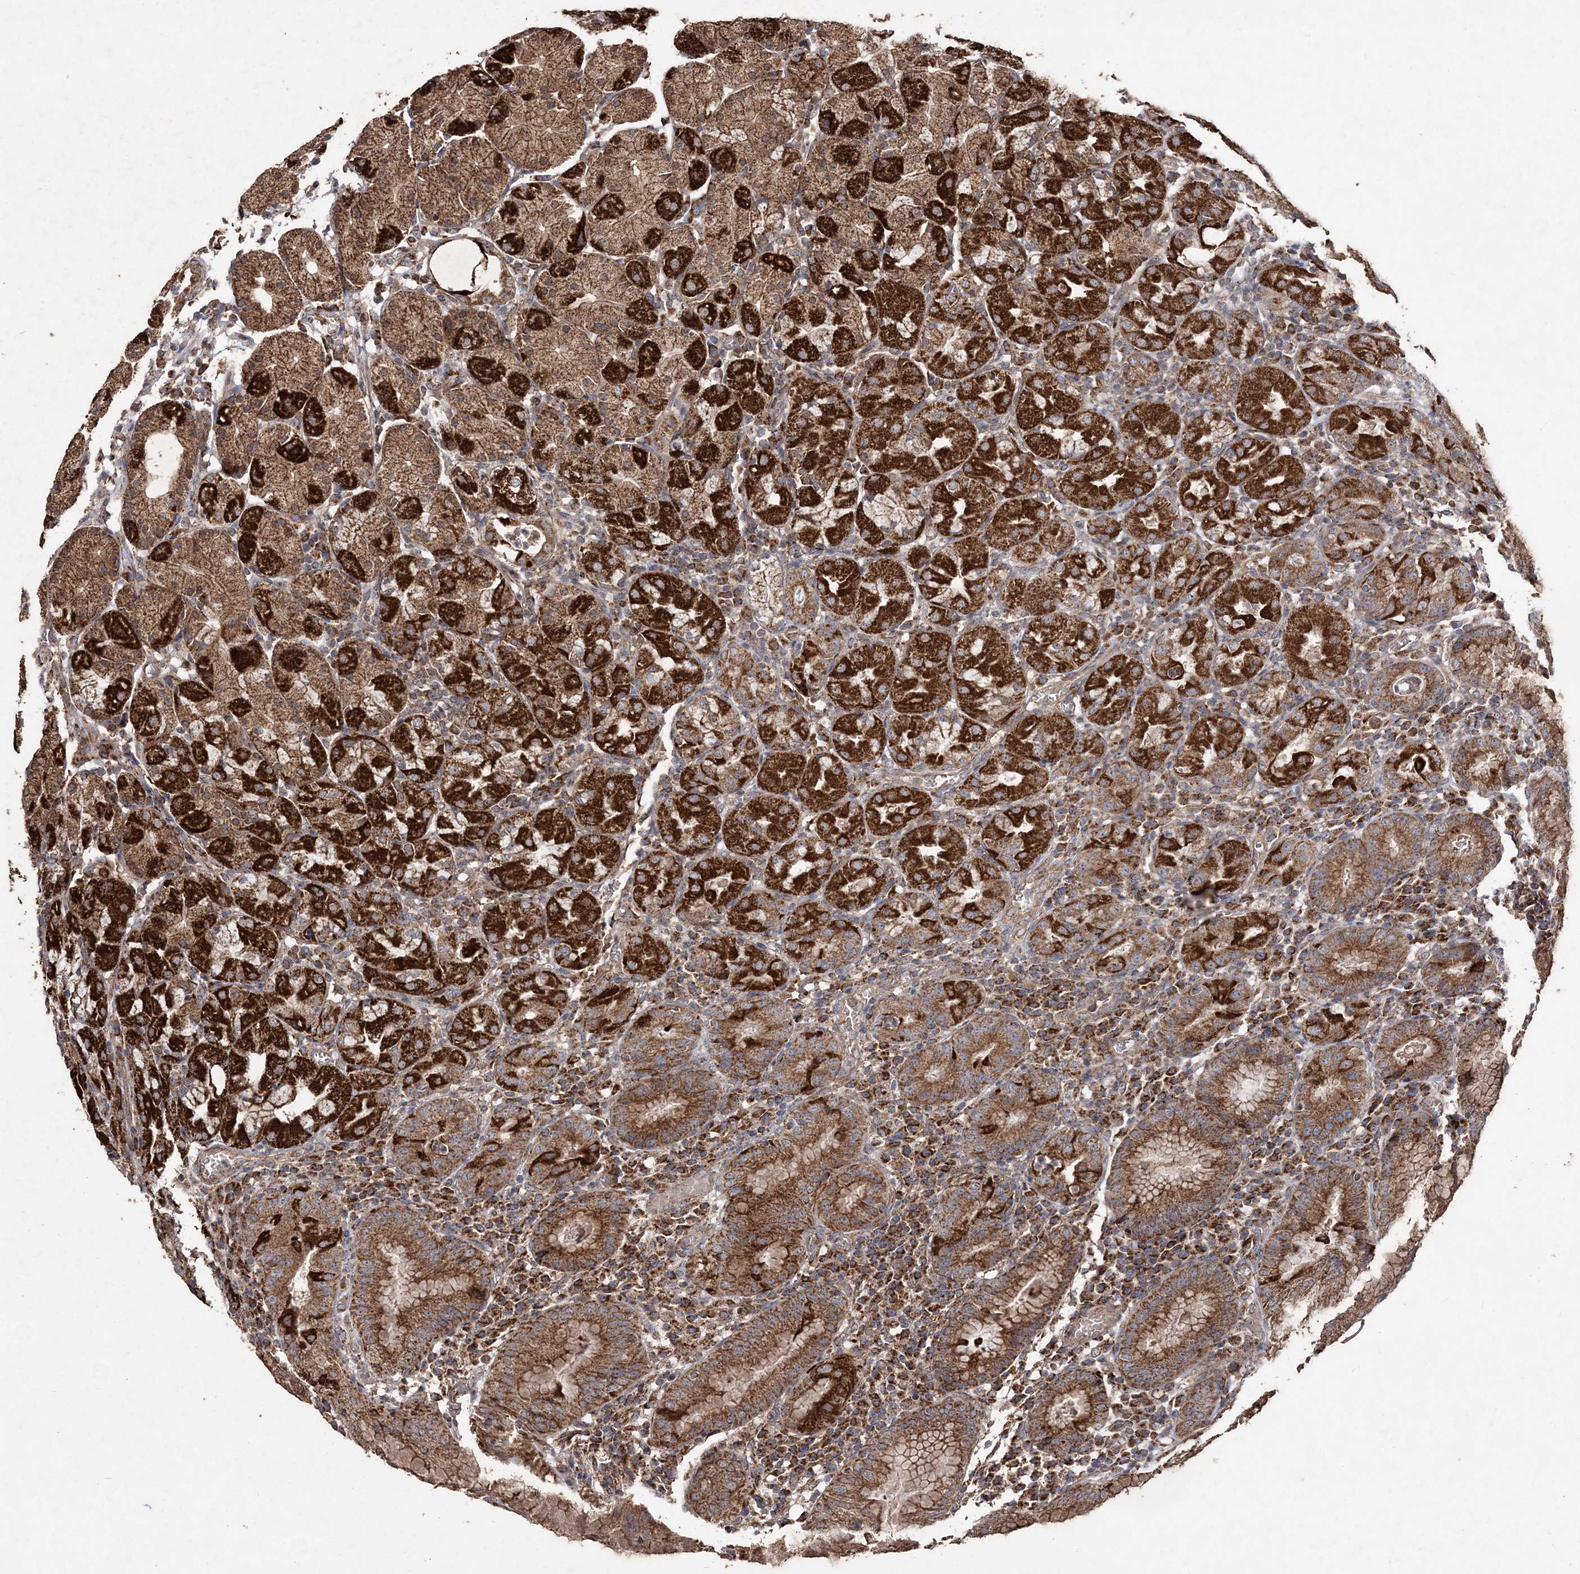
{"staining": {"intensity": "strong", "quantity": ">75%", "location": "cytoplasmic/membranous"}, "tissue": "stomach", "cell_type": "Glandular cells", "image_type": "normal", "snomed": [{"axis": "morphology", "description": "Normal tissue, NOS"}, {"axis": "topography", "description": "Stomach"}, {"axis": "topography", "description": "Stomach, lower"}], "caption": "Brown immunohistochemical staining in benign stomach displays strong cytoplasmic/membranous positivity in about >75% of glandular cells. The staining is performed using DAB (3,3'-diaminobenzidine) brown chromogen to label protein expression. The nuclei are counter-stained blue using hematoxylin.", "gene": "POC5", "patient": {"sex": "female", "age": 75}}